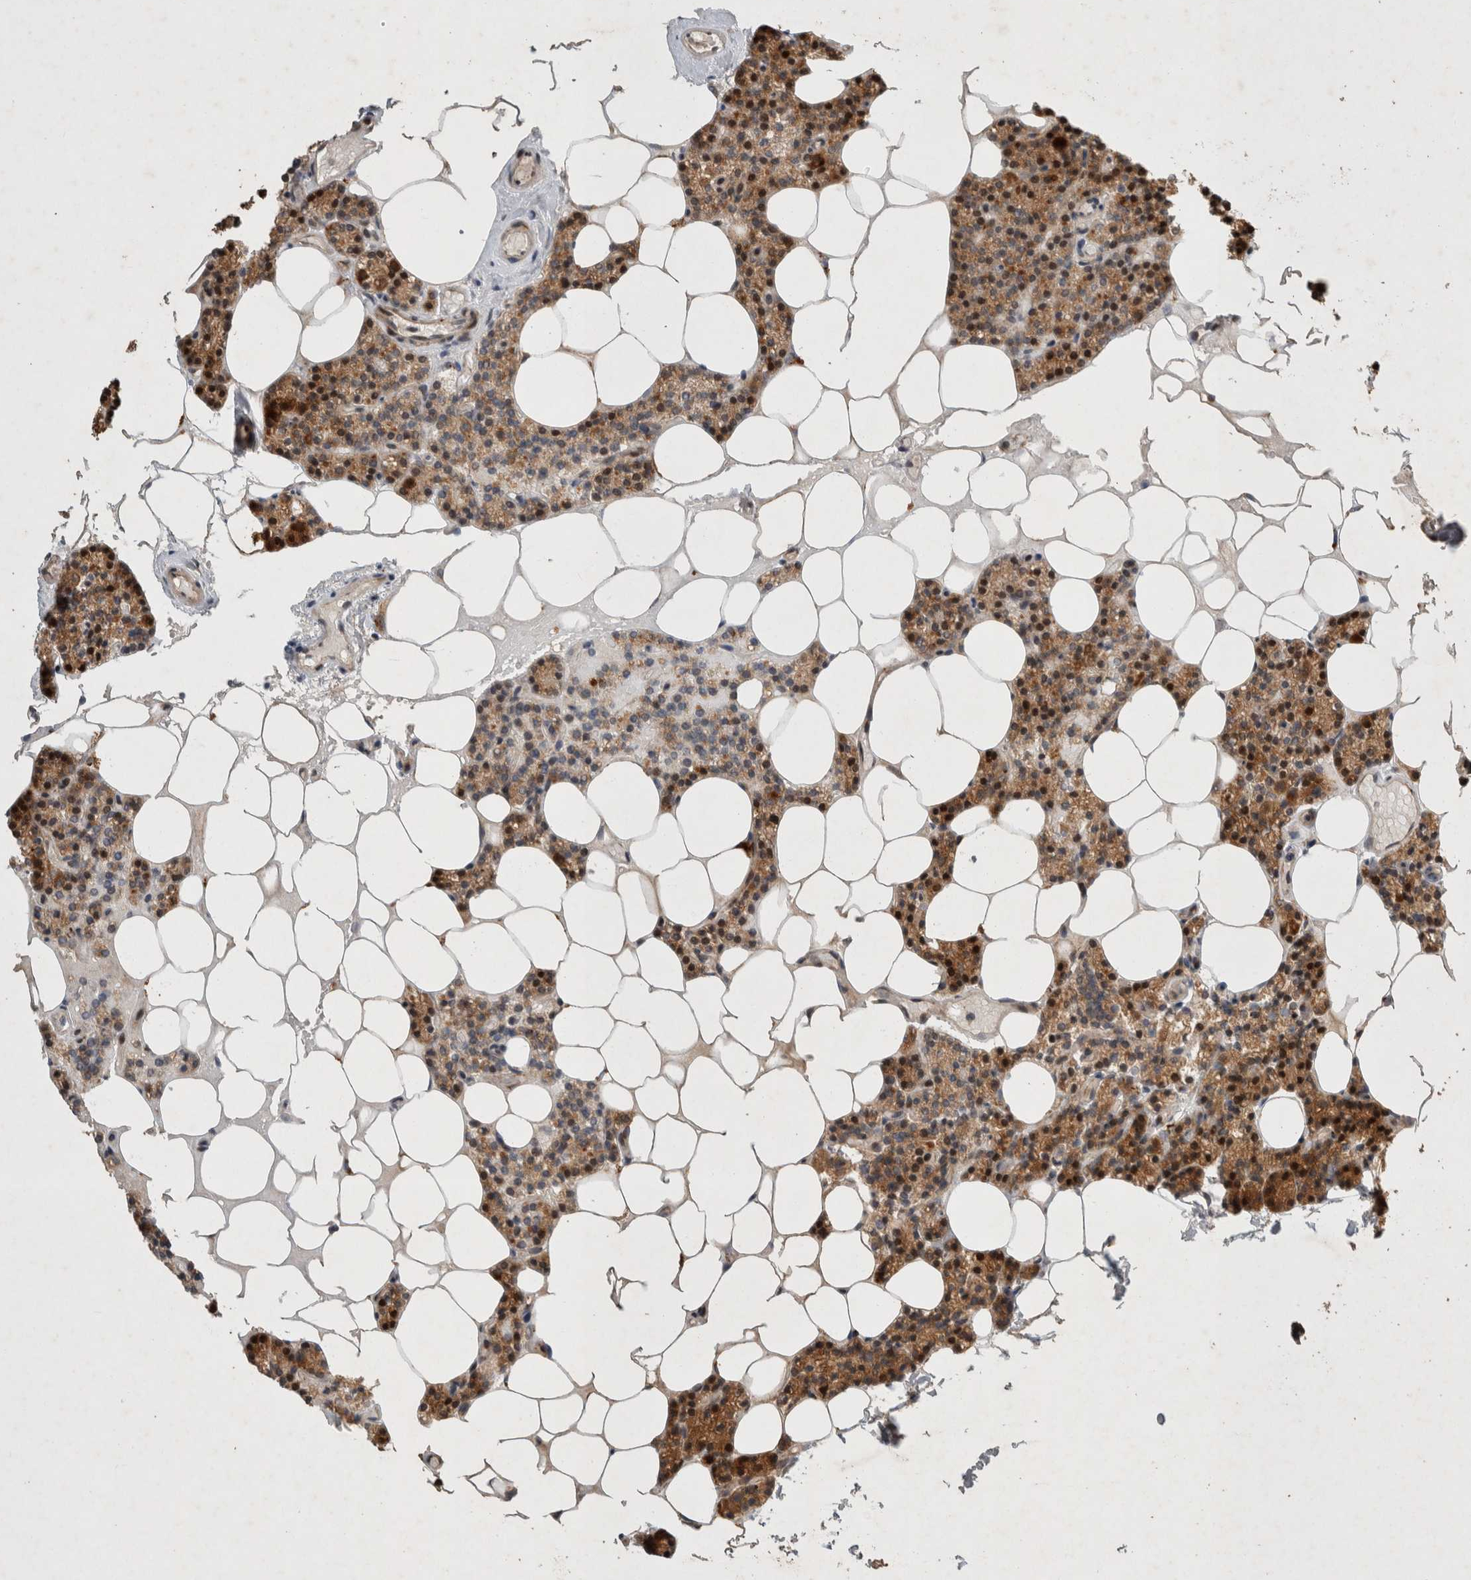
{"staining": {"intensity": "strong", "quantity": ">75%", "location": "cytoplasmic/membranous,nuclear"}, "tissue": "parathyroid gland", "cell_type": "Glandular cells", "image_type": "normal", "snomed": [{"axis": "morphology", "description": "Normal tissue, NOS"}, {"axis": "topography", "description": "Parathyroid gland"}], "caption": "Immunohistochemistry micrograph of unremarkable parathyroid gland stained for a protein (brown), which shows high levels of strong cytoplasmic/membranous,nuclear staining in approximately >75% of glandular cells.", "gene": "SERAC1", "patient": {"sex": "male", "age": 75}}